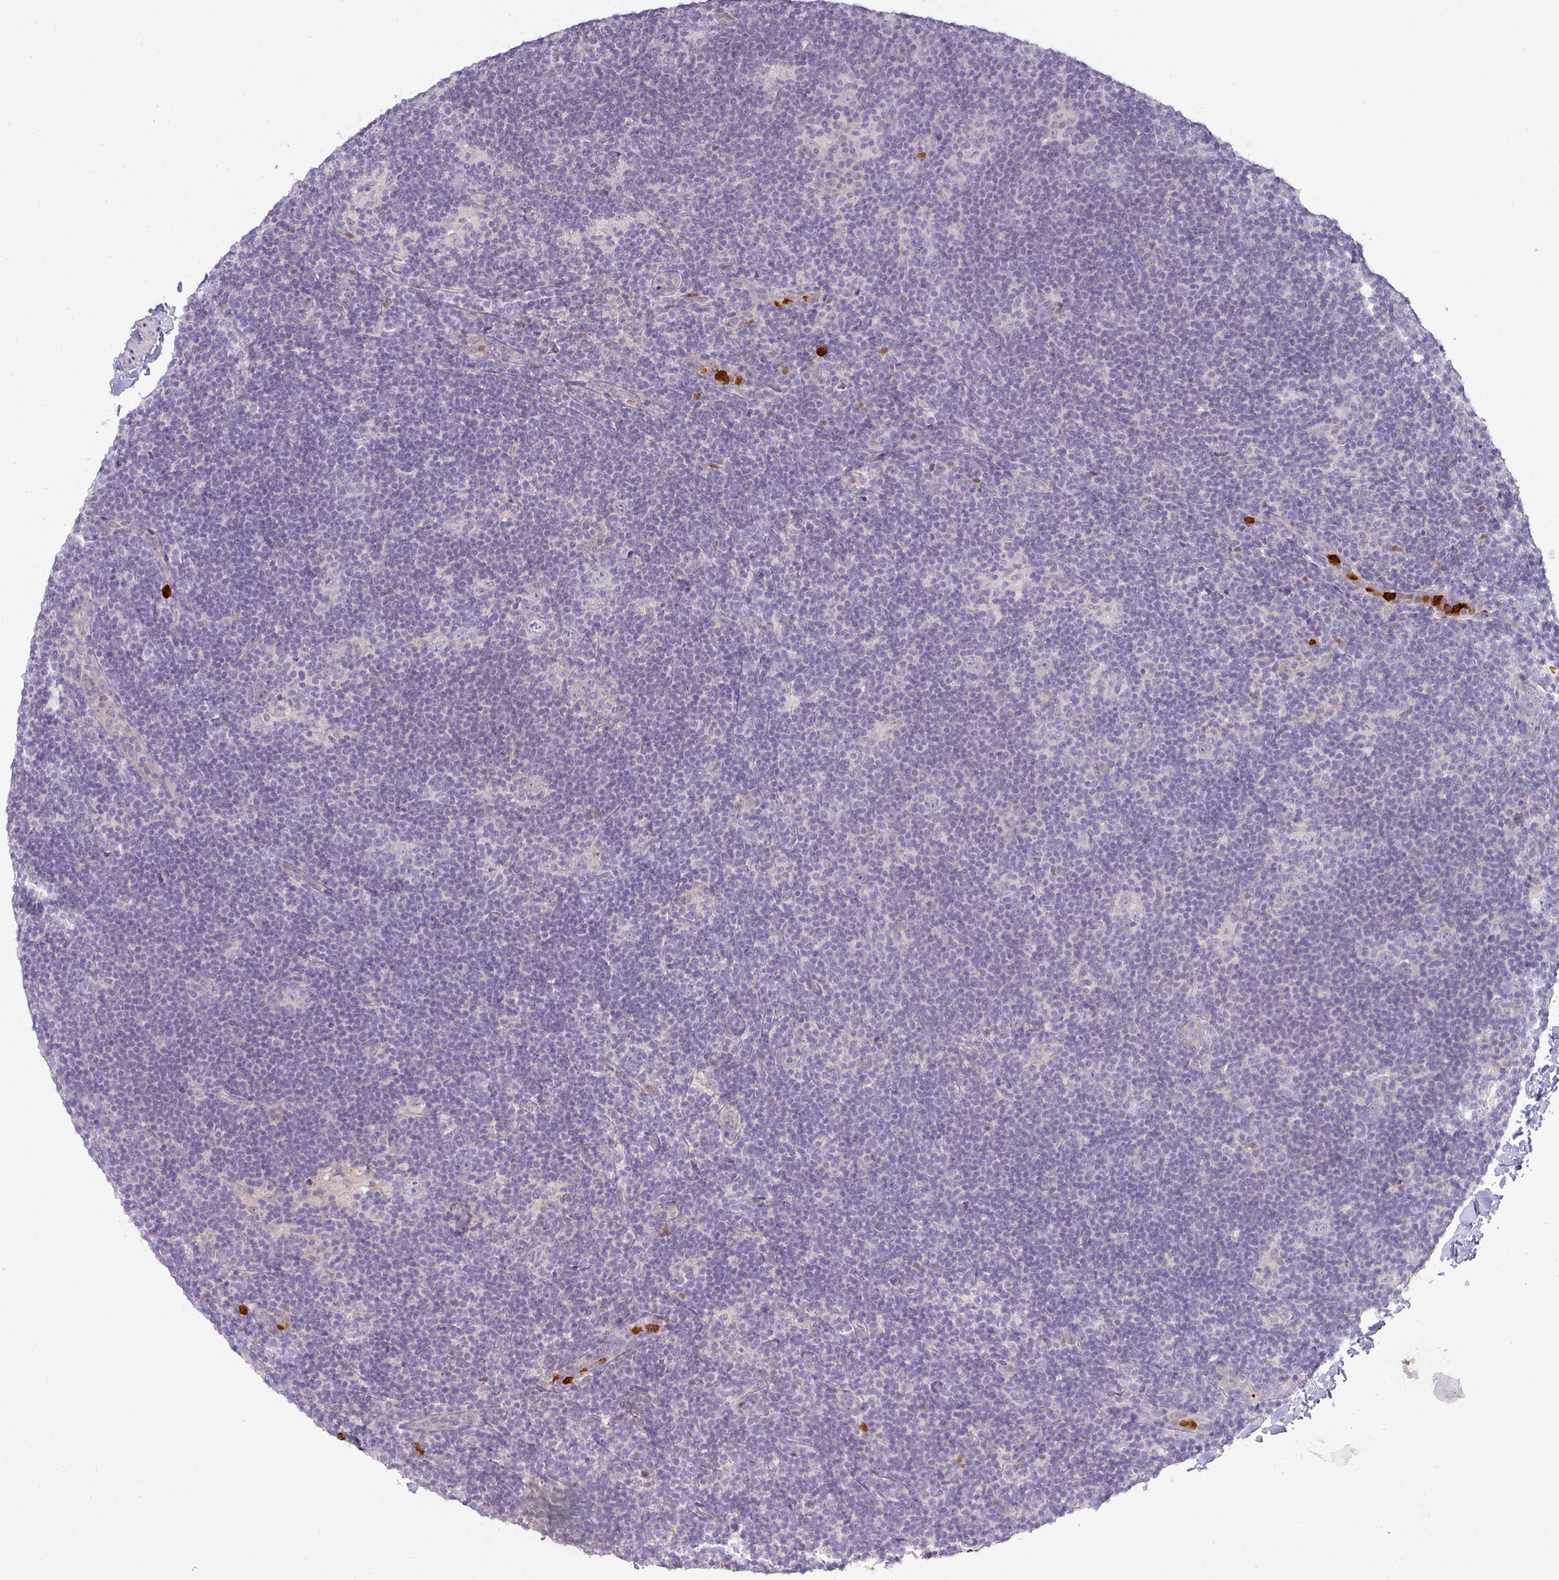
{"staining": {"intensity": "negative", "quantity": "none", "location": "none"}, "tissue": "lymphoma", "cell_type": "Tumor cells", "image_type": "cancer", "snomed": [{"axis": "morphology", "description": "Hodgkin's disease, NOS"}, {"axis": "topography", "description": "Lymph node"}], "caption": "DAB immunohistochemical staining of human lymphoma reveals no significant positivity in tumor cells.", "gene": "HHEX", "patient": {"sex": "female", "age": 57}}